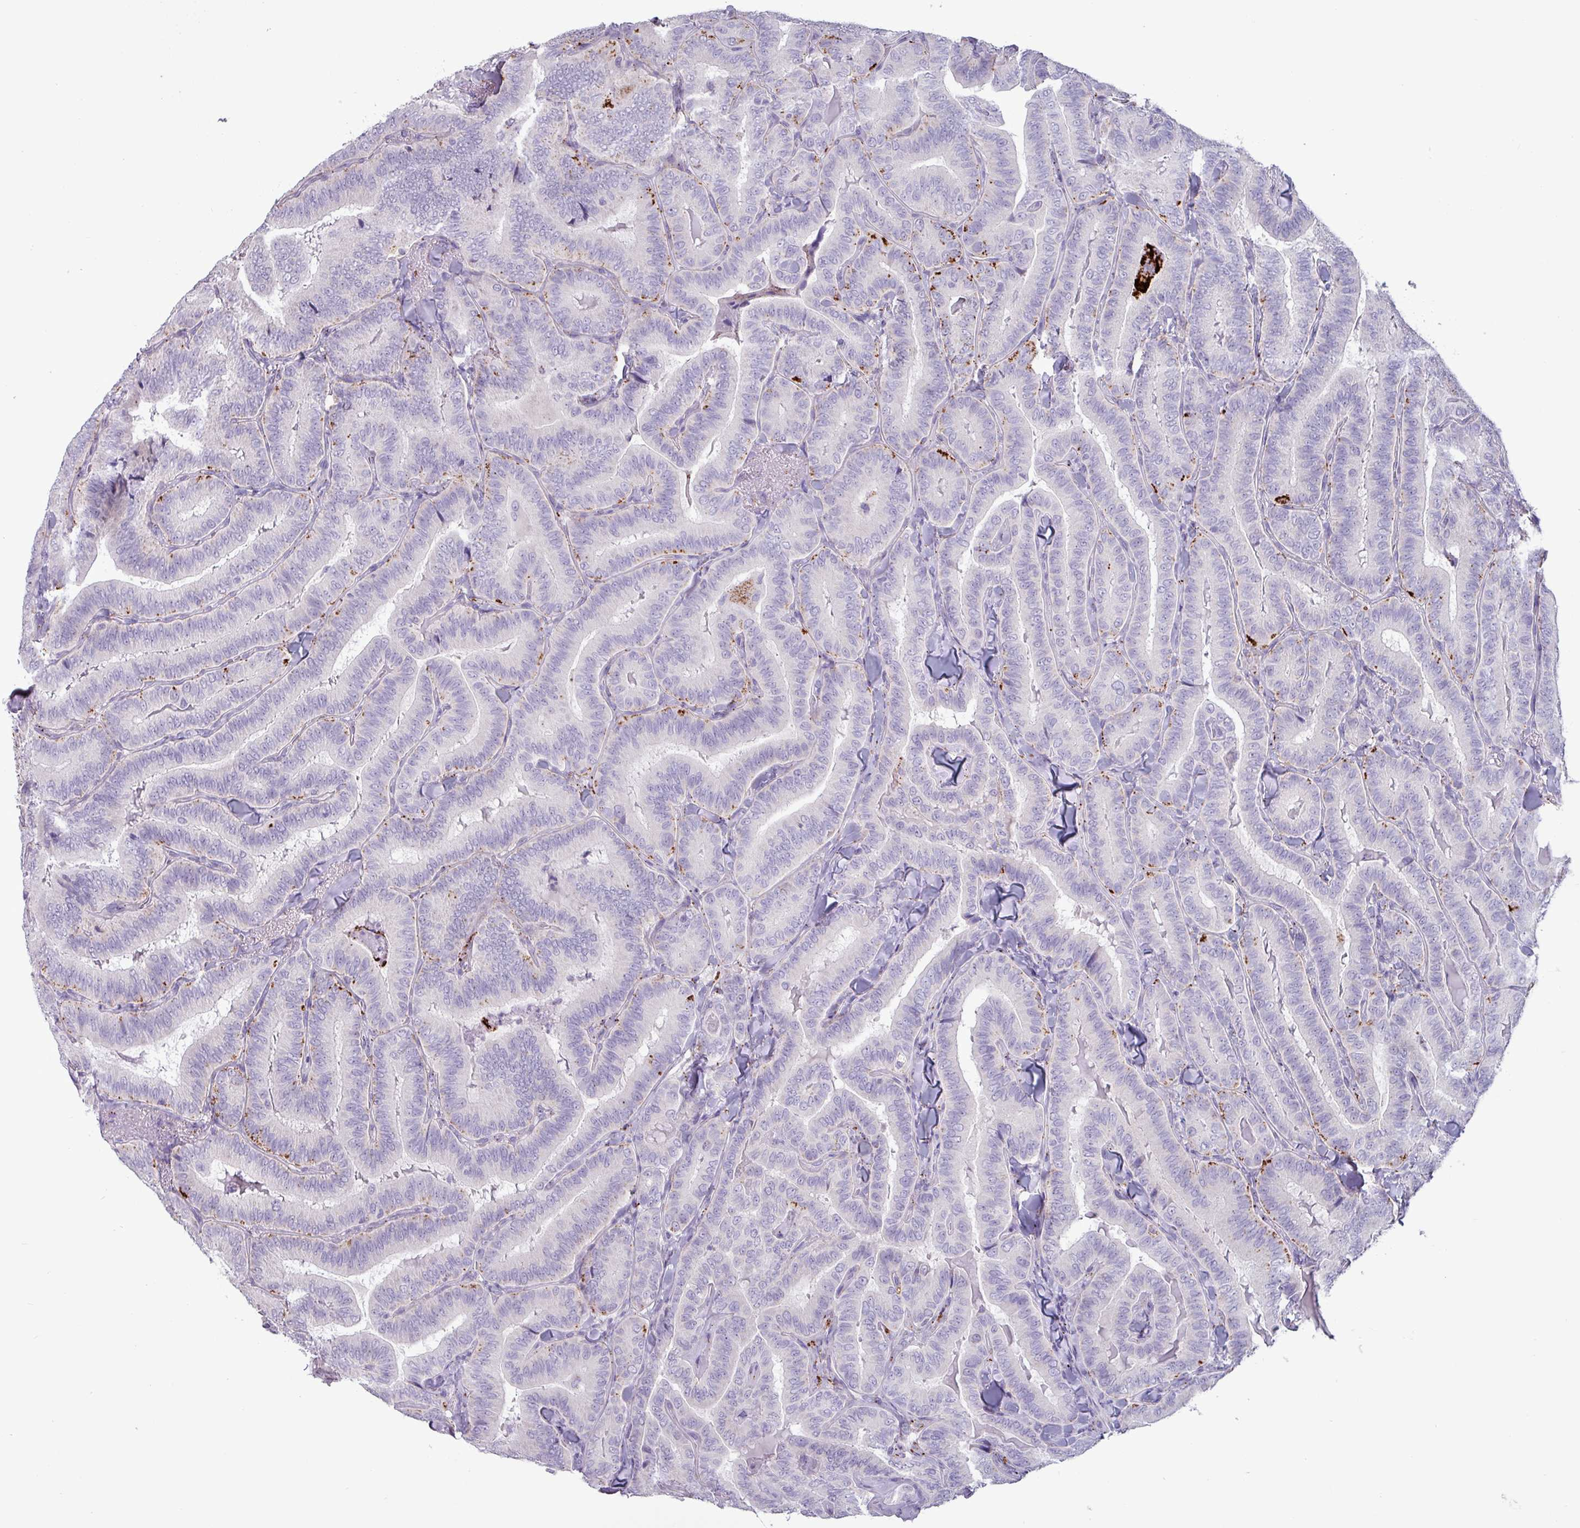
{"staining": {"intensity": "moderate", "quantity": "<25%", "location": "cytoplasmic/membranous"}, "tissue": "thyroid cancer", "cell_type": "Tumor cells", "image_type": "cancer", "snomed": [{"axis": "morphology", "description": "Papillary adenocarcinoma, NOS"}, {"axis": "topography", "description": "Thyroid gland"}], "caption": "Thyroid cancer tissue exhibits moderate cytoplasmic/membranous positivity in about <25% of tumor cells, visualized by immunohistochemistry. The staining is performed using DAB brown chromogen to label protein expression. The nuclei are counter-stained blue using hematoxylin.", "gene": "PLIN2", "patient": {"sex": "male", "age": 61}}